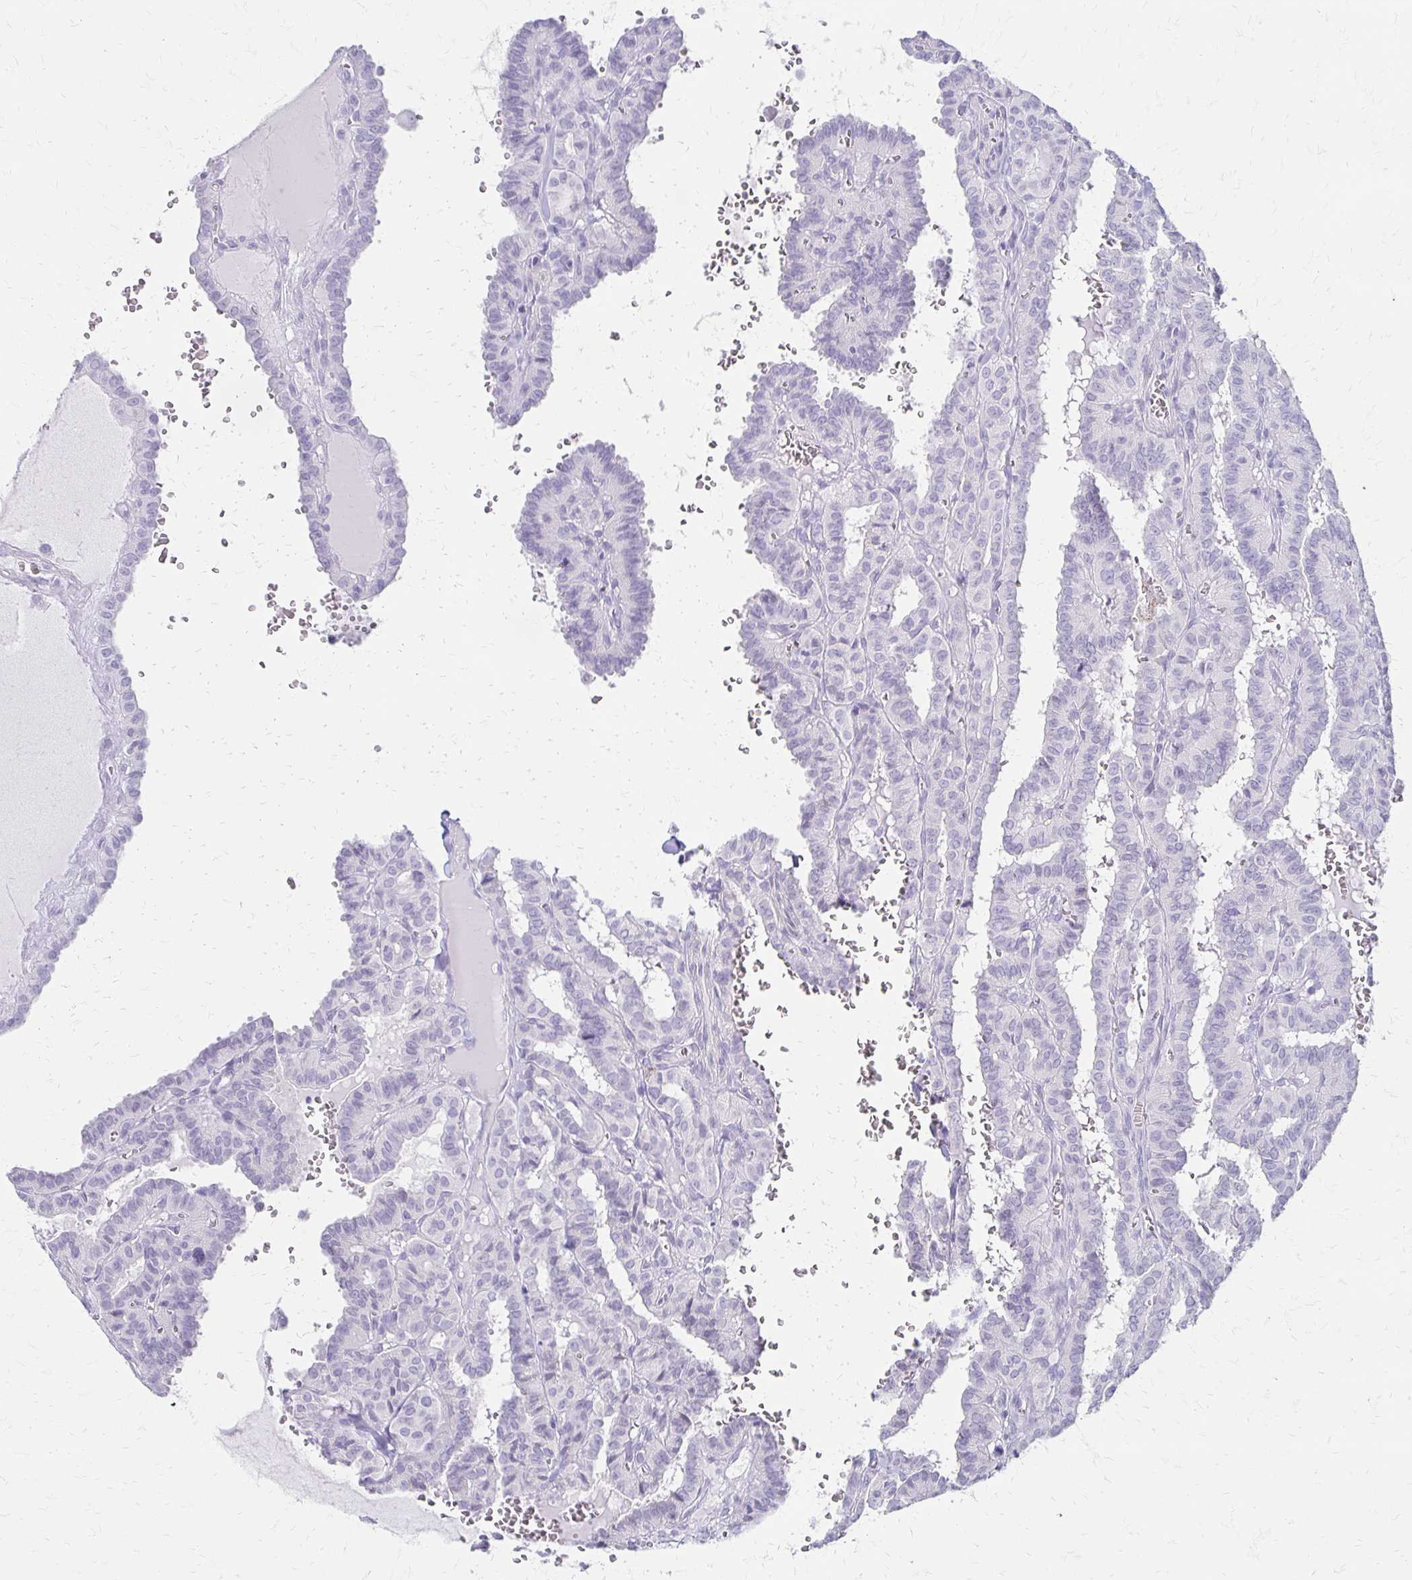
{"staining": {"intensity": "negative", "quantity": "none", "location": "none"}, "tissue": "thyroid cancer", "cell_type": "Tumor cells", "image_type": "cancer", "snomed": [{"axis": "morphology", "description": "Papillary adenocarcinoma, NOS"}, {"axis": "topography", "description": "Thyroid gland"}], "caption": "Immunohistochemical staining of papillary adenocarcinoma (thyroid) displays no significant expression in tumor cells. The staining was performed using DAB to visualize the protein expression in brown, while the nuclei were stained in blue with hematoxylin (Magnification: 20x).", "gene": "IVL", "patient": {"sex": "female", "age": 21}}